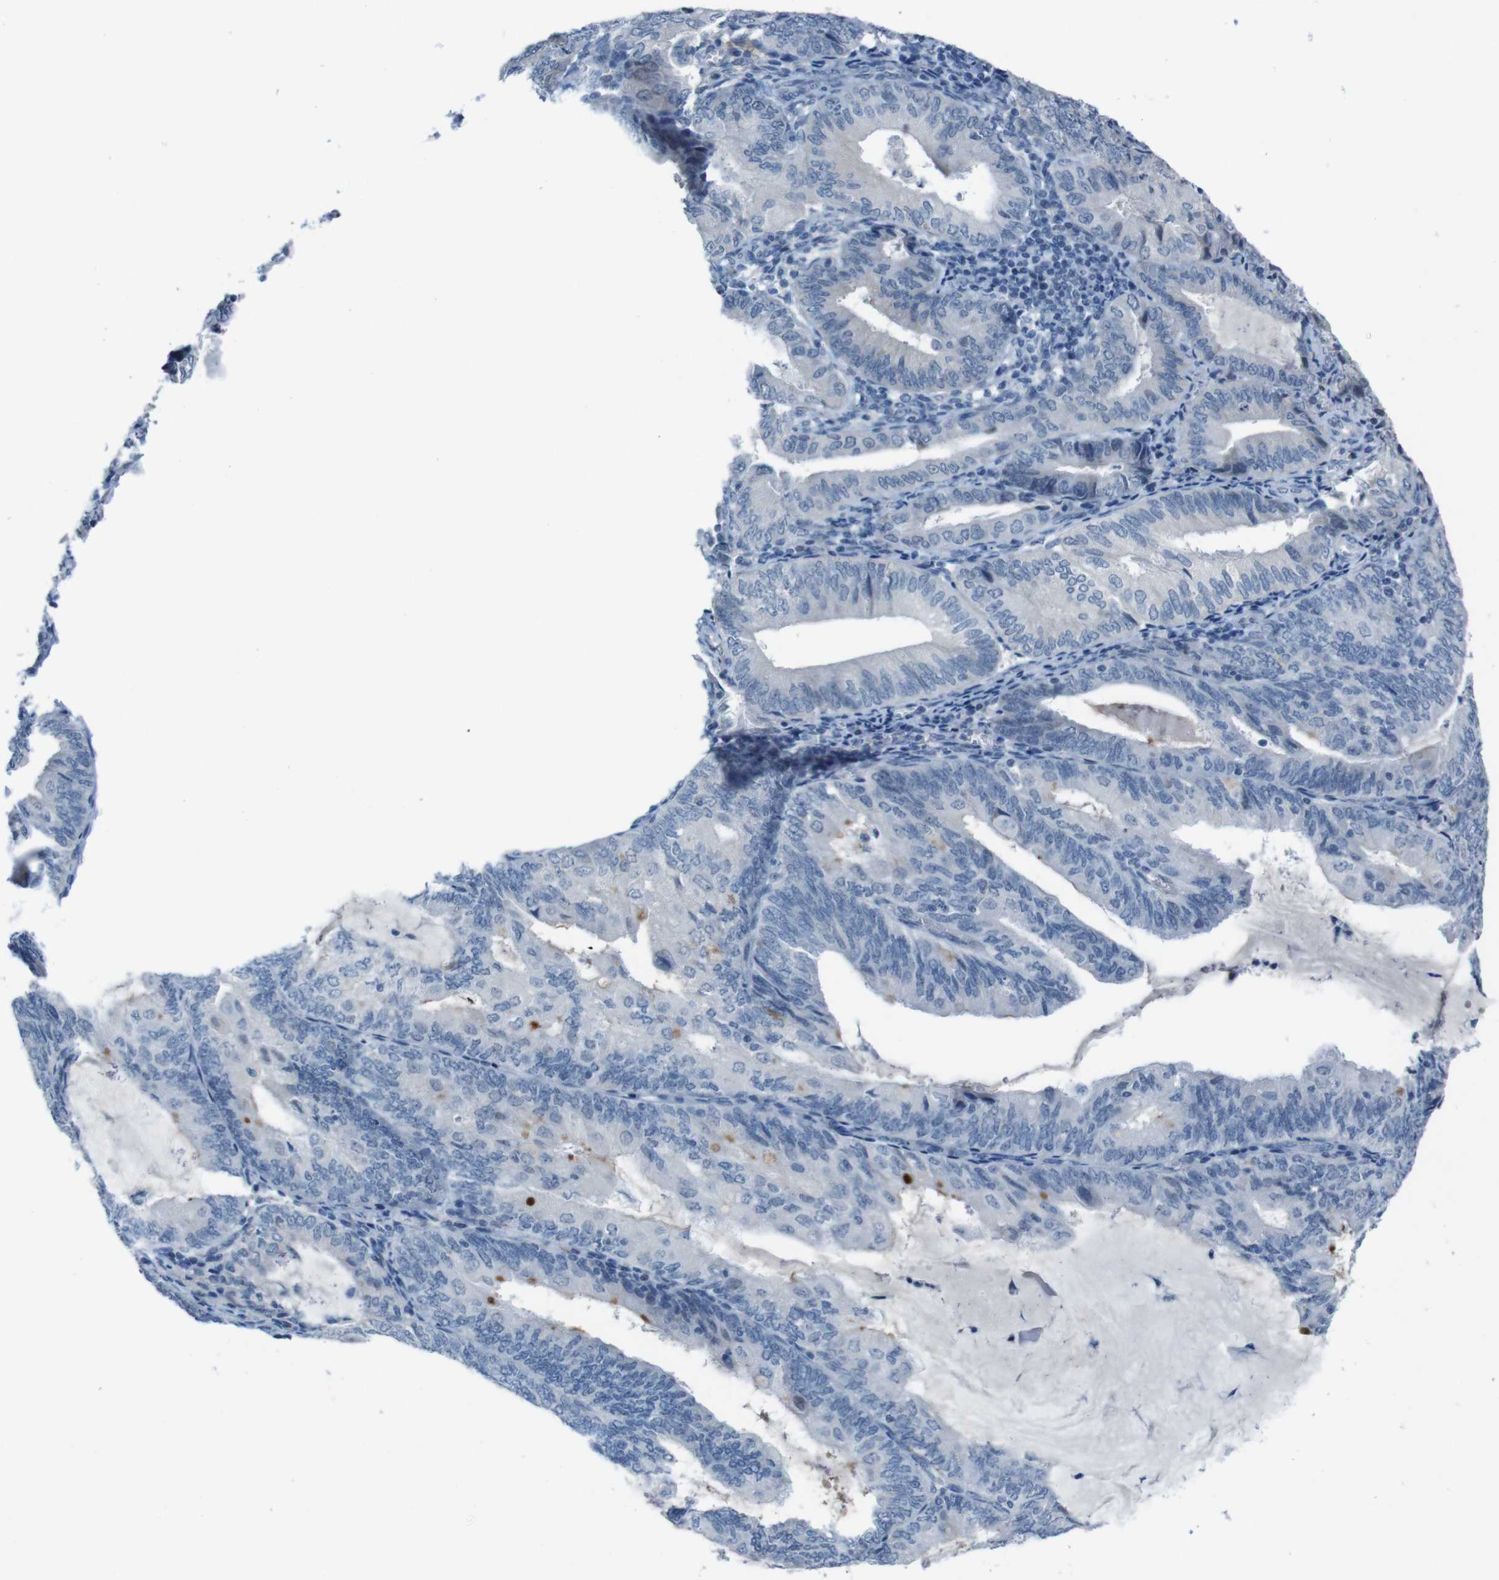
{"staining": {"intensity": "weak", "quantity": "<25%", "location": "cytoplasmic/membranous"}, "tissue": "endometrial cancer", "cell_type": "Tumor cells", "image_type": "cancer", "snomed": [{"axis": "morphology", "description": "Adenocarcinoma, NOS"}, {"axis": "topography", "description": "Endometrium"}], "caption": "A photomicrograph of endometrial adenocarcinoma stained for a protein displays no brown staining in tumor cells.", "gene": "CDHR2", "patient": {"sex": "female", "age": 81}}